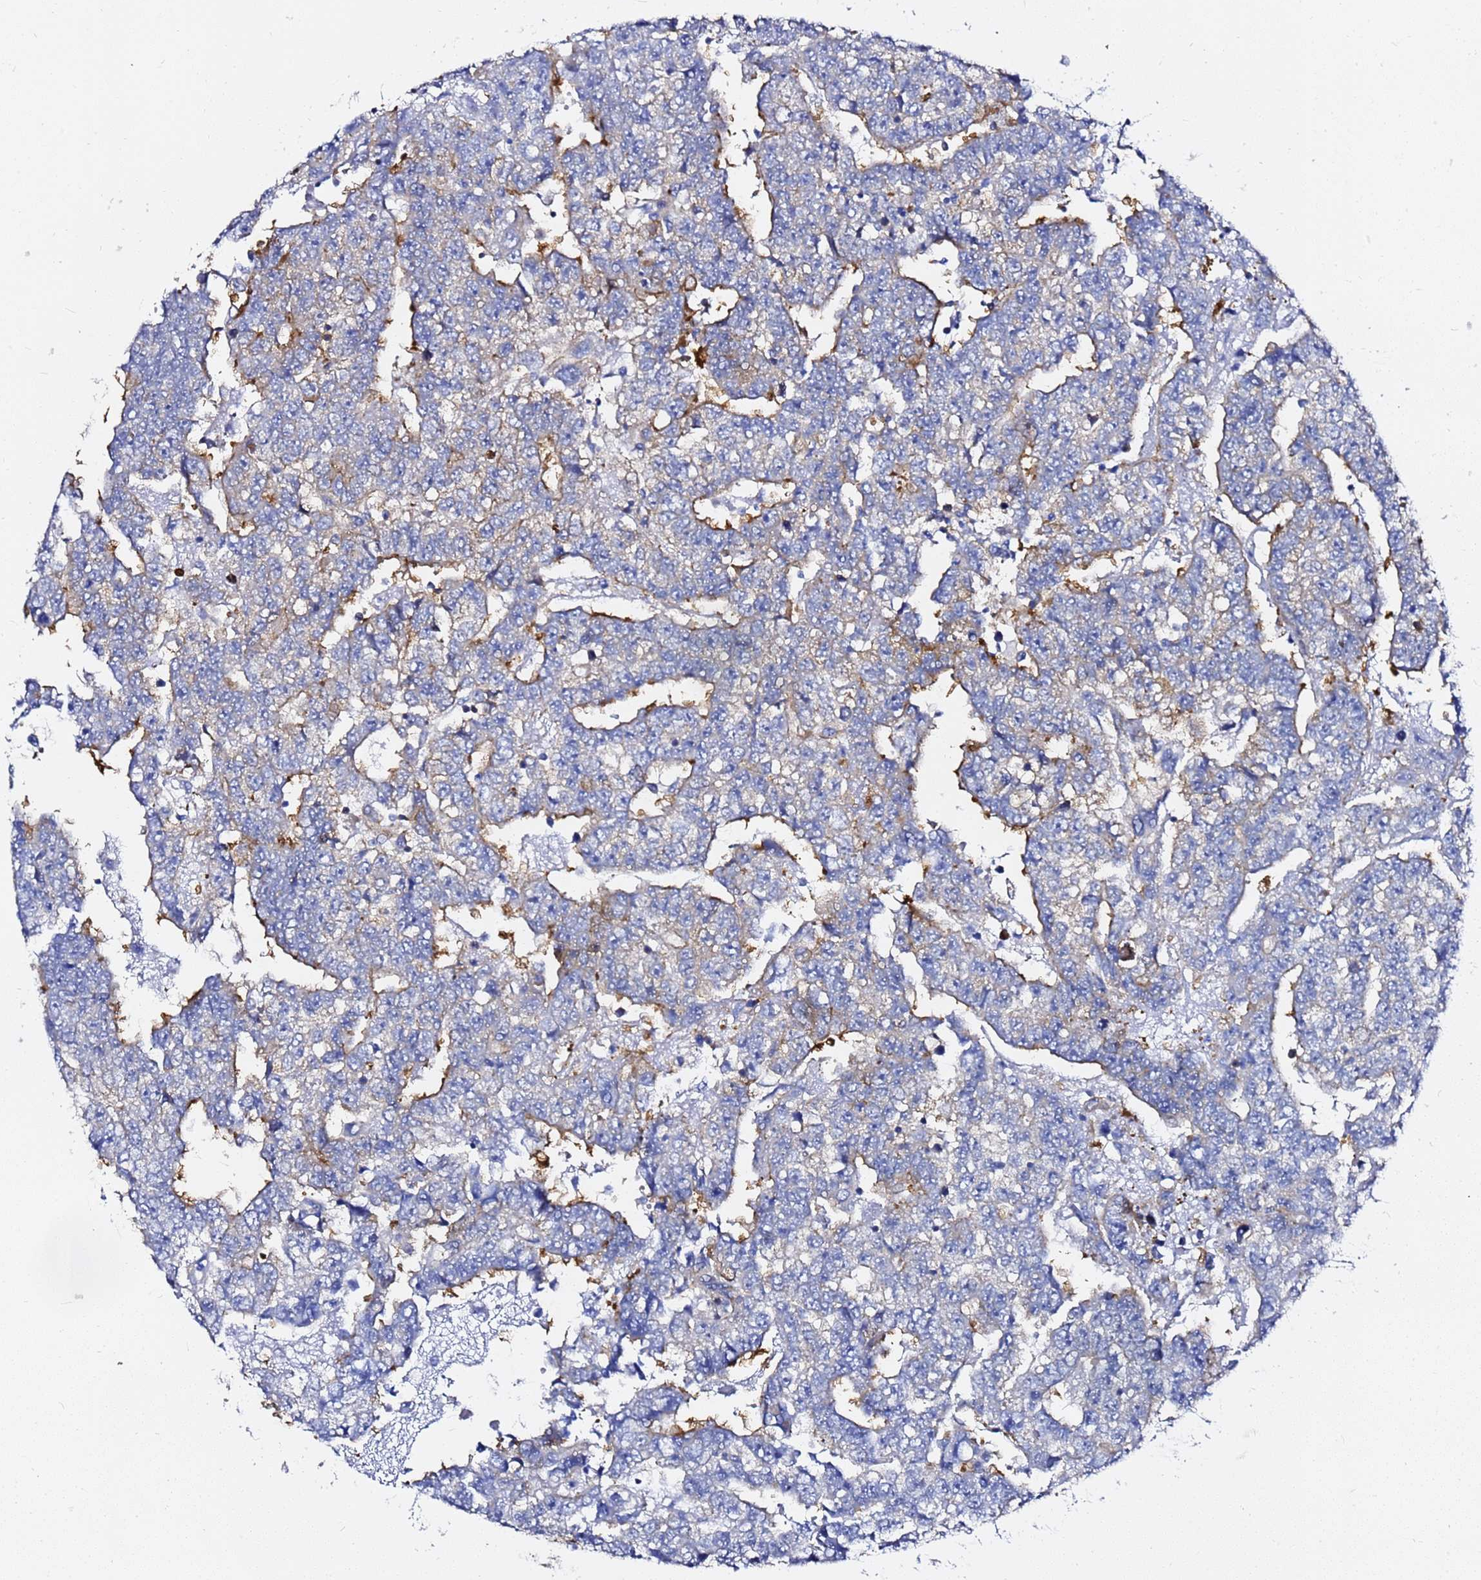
{"staining": {"intensity": "moderate", "quantity": "<25%", "location": "cytoplasmic/membranous"}, "tissue": "testis cancer", "cell_type": "Tumor cells", "image_type": "cancer", "snomed": [{"axis": "morphology", "description": "Carcinoma, Embryonal, NOS"}, {"axis": "topography", "description": "Testis"}], "caption": "IHC (DAB (3,3'-diaminobenzidine)) staining of human embryonal carcinoma (testis) shows moderate cytoplasmic/membranous protein staining in about <25% of tumor cells.", "gene": "TUBA8", "patient": {"sex": "male", "age": 25}}